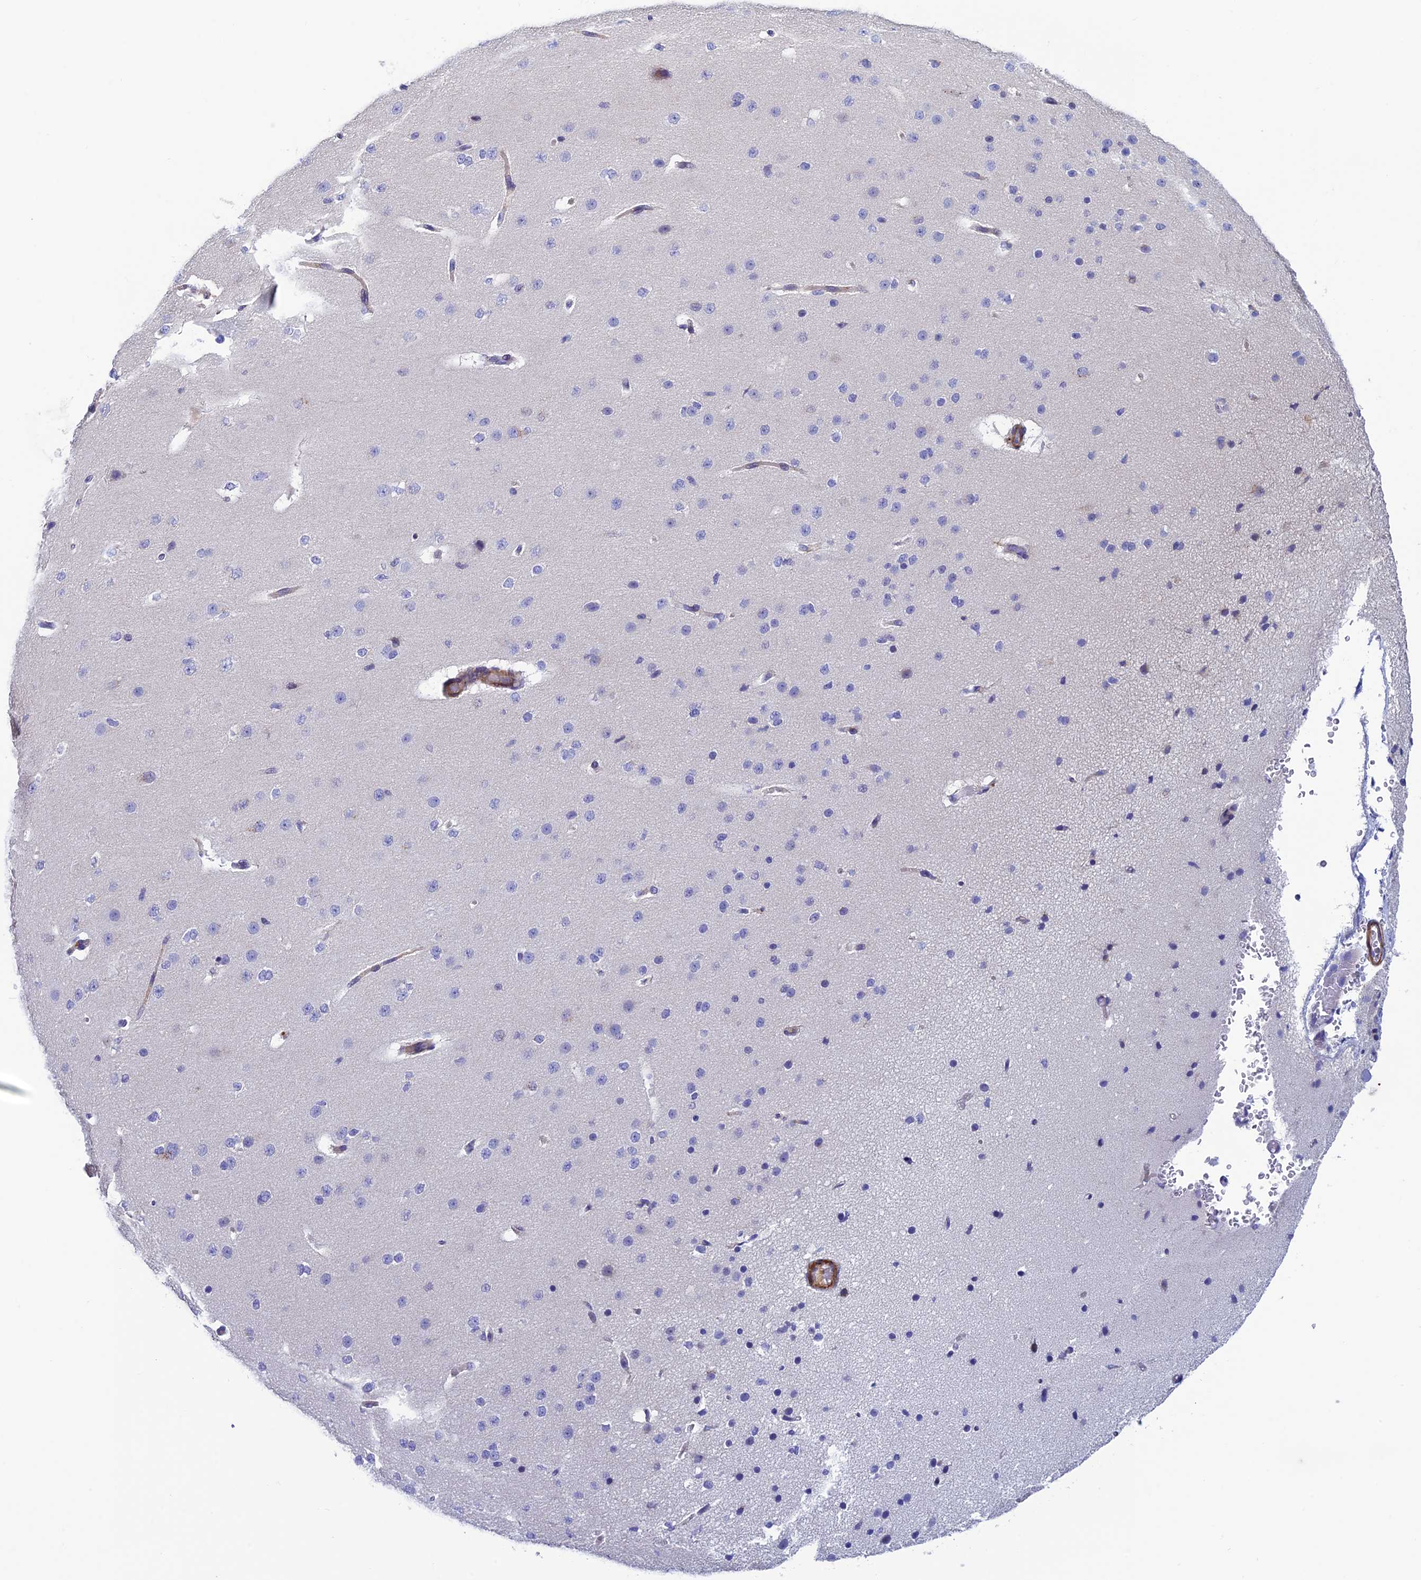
{"staining": {"intensity": "negative", "quantity": "none", "location": "none"}, "tissue": "cerebral cortex", "cell_type": "Endothelial cells", "image_type": "normal", "snomed": [{"axis": "morphology", "description": "Normal tissue, NOS"}, {"axis": "morphology", "description": "Developmental malformation"}, {"axis": "topography", "description": "Cerebral cortex"}], "caption": "Endothelial cells show no significant protein expression in normal cerebral cortex. (IHC, brightfield microscopy, high magnification).", "gene": "FAM178B", "patient": {"sex": "female", "age": 30}}